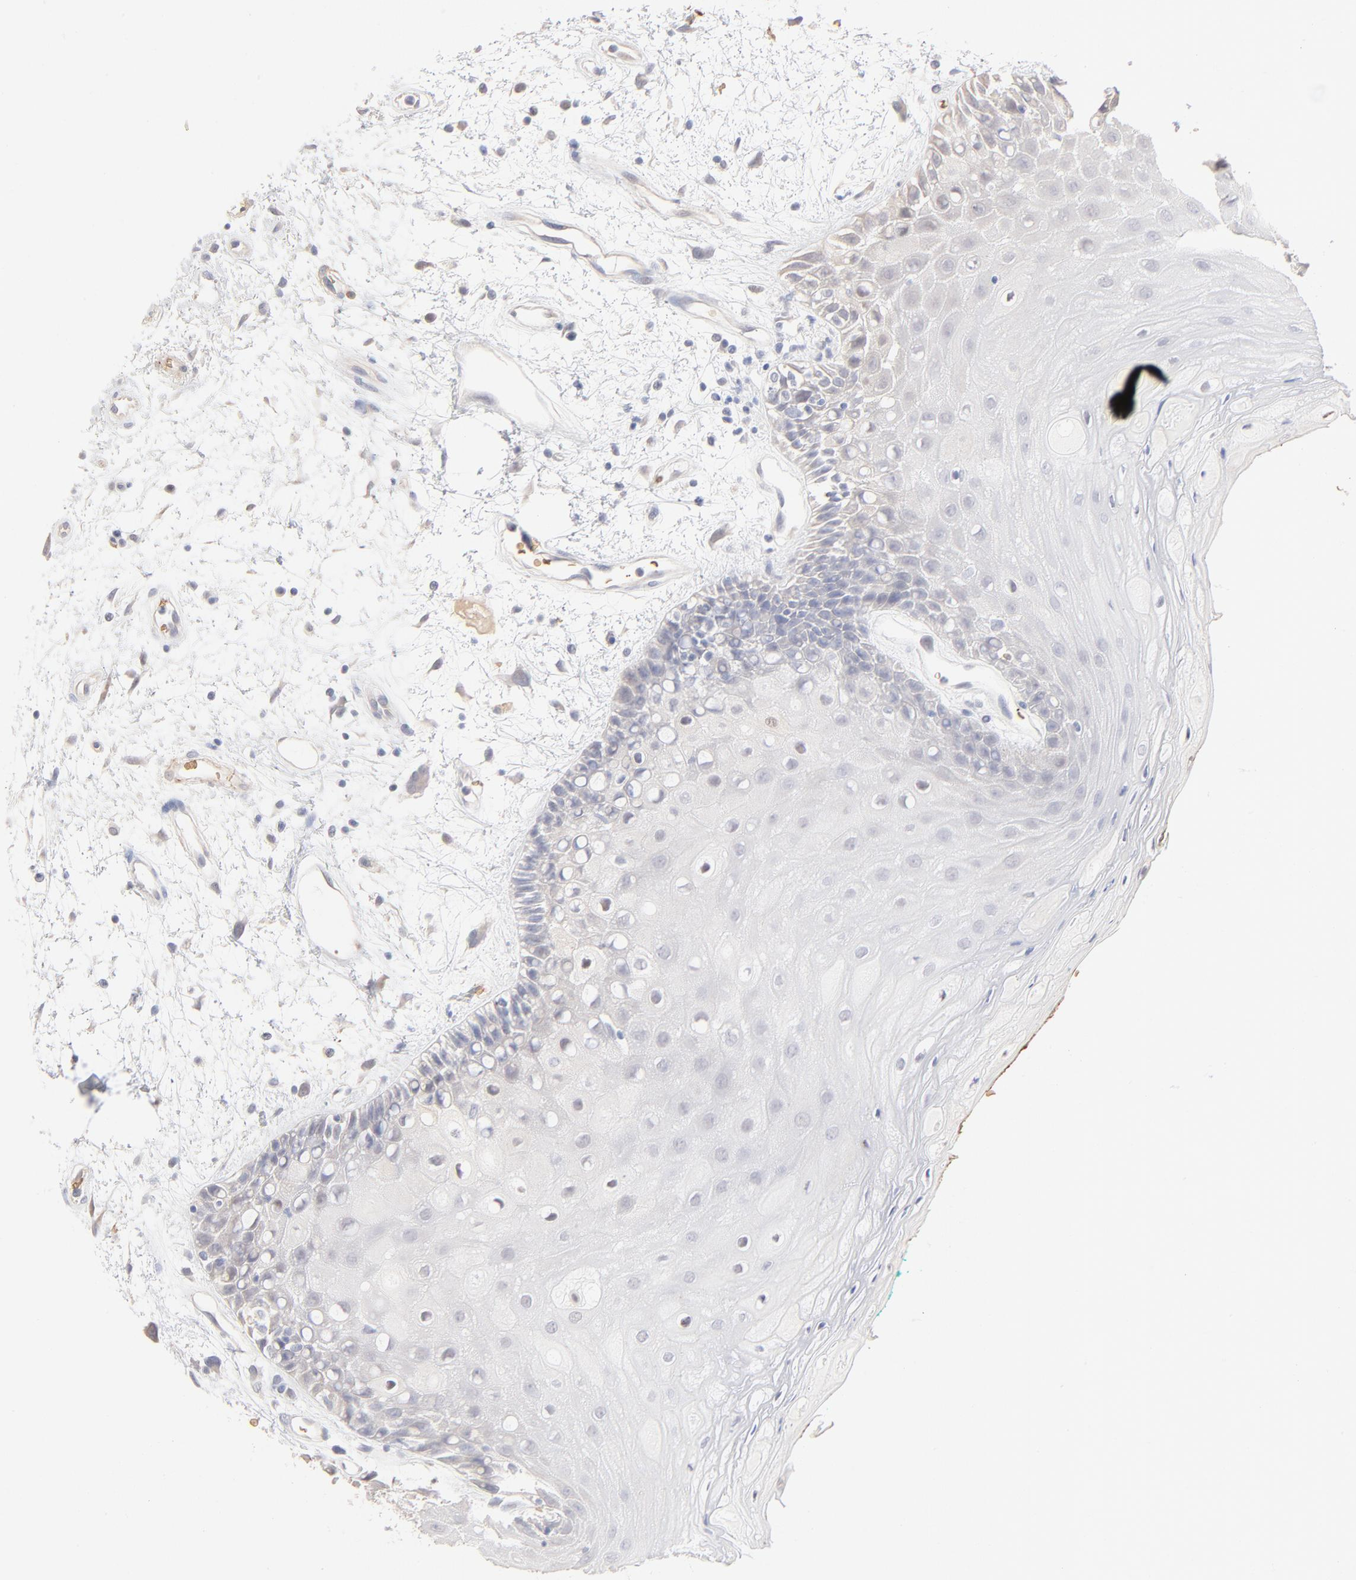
{"staining": {"intensity": "negative", "quantity": "none", "location": "none"}, "tissue": "oral mucosa", "cell_type": "Squamous epithelial cells", "image_type": "normal", "snomed": [{"axis": "morphology", "description": "Normal tissue, NOS"}, {"axis": "morphology", "description": "Squamous cell carcinoma, NOS"}, {"axis": "topography", "description": "Skeletal muscle"}, {"axis": "topography", "description": "Oral tissue"}, {"axis": "topography", "description": "Head-Neck"}], "caption": "IHC micrograph of normal oral mucosa stained for a protein (brown), which displays no staining in squamous epithelial cells. The staining is performed using DAB (3,3'-diaminobenzidine) brown chromogen with nuclei counter-stained in using hematoxylin.", "gene": "SPTB", "patient": {"sex": "female", "age": 84}}